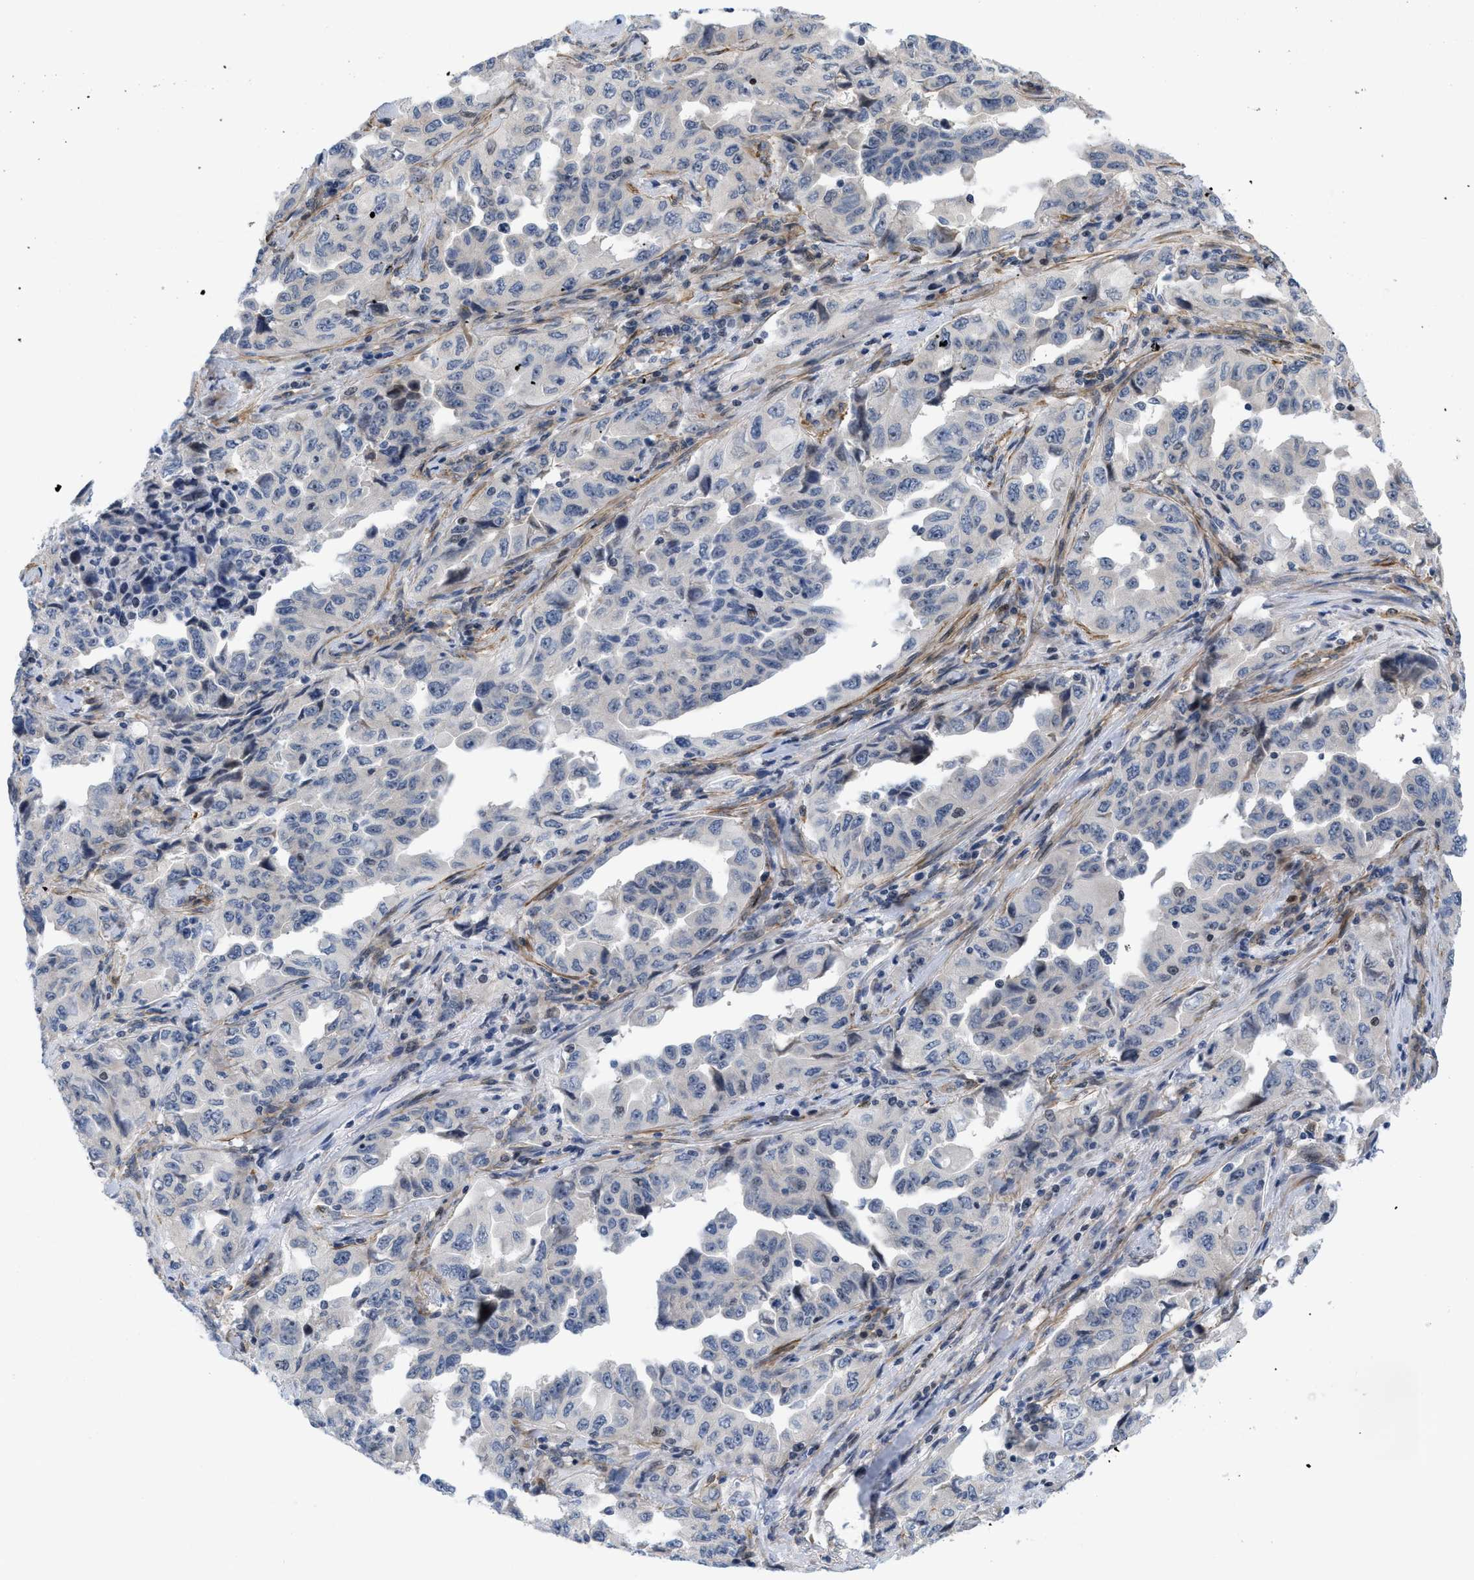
{"staining": {"intensity": "negative", "quantity": "none", "location": "none"}, "tissue": "lung cancer", "cell_type": "Tumor cells", "image_type": "cancer", "snomed": [{"axis": "morphology", "description": "Adenocarcinoma, NOS"}, {"axis": "topography", "description": "Lung"}], "caption": "DAB immunohistochemical staining of lung cancer (adenocarcinoma) reveals no significant expression in tumor cells.", "gene": "GPRASP2", "patient": {"sex": "female", "age": 51}}